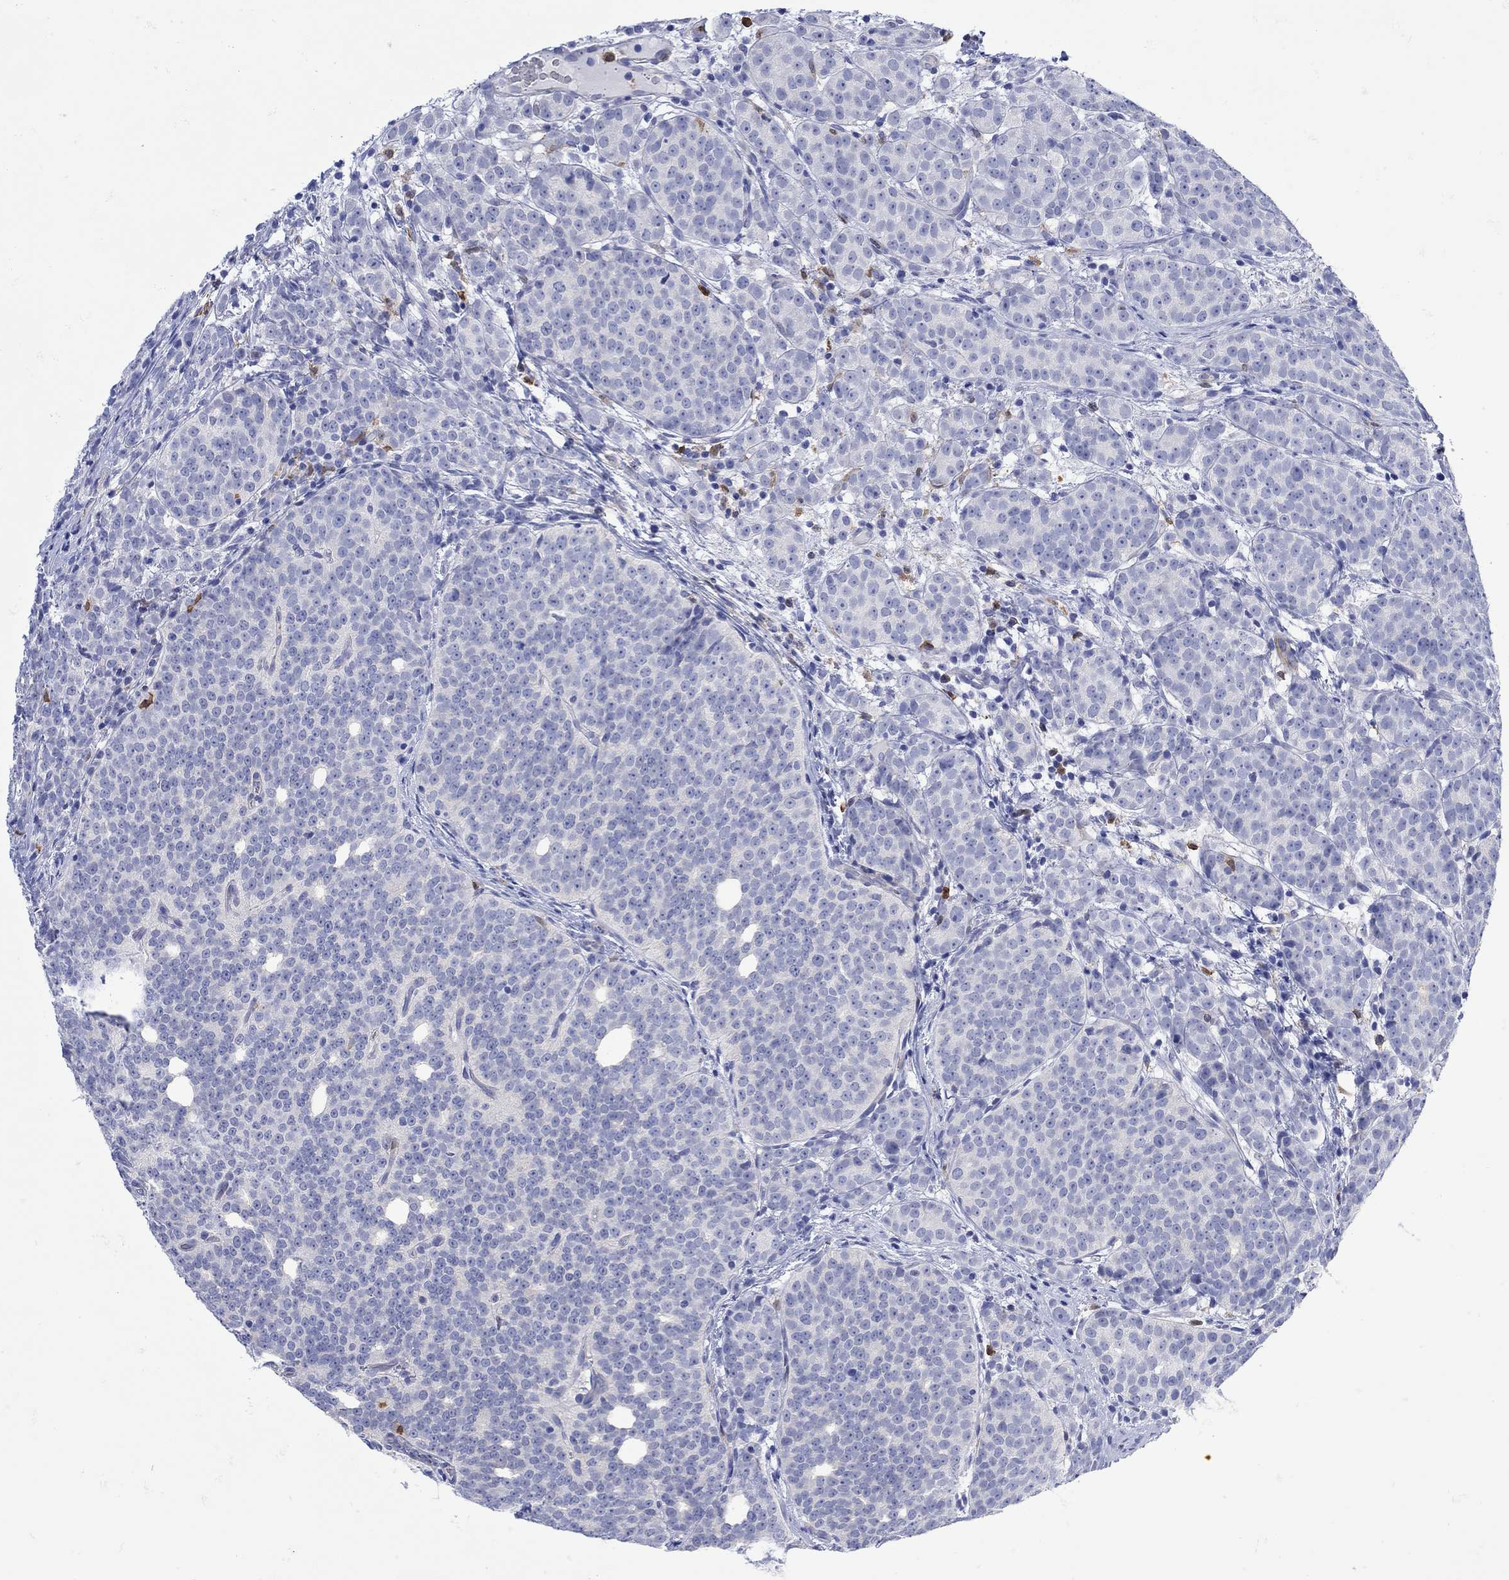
{"staining": {"intensity": "negative", "quantity": "none", "location": "none"}, "tissue": "prostate cancer", "cell_type": "Tumor cells", "image_type": "cancer", "snomed": [{"axis": "morphology", "description": "Adenocarcinoma, High grade"}, {"axis": "topography", "description": "Prostate"}], "caption": "IHC image of prostate cancer (high-grade adenocarcinoma) stained for a protein (brown), which exhibits no positivity in tumor cells.", "gene": "LINGO3", "patient": {"sex": "male", "age": 53}}